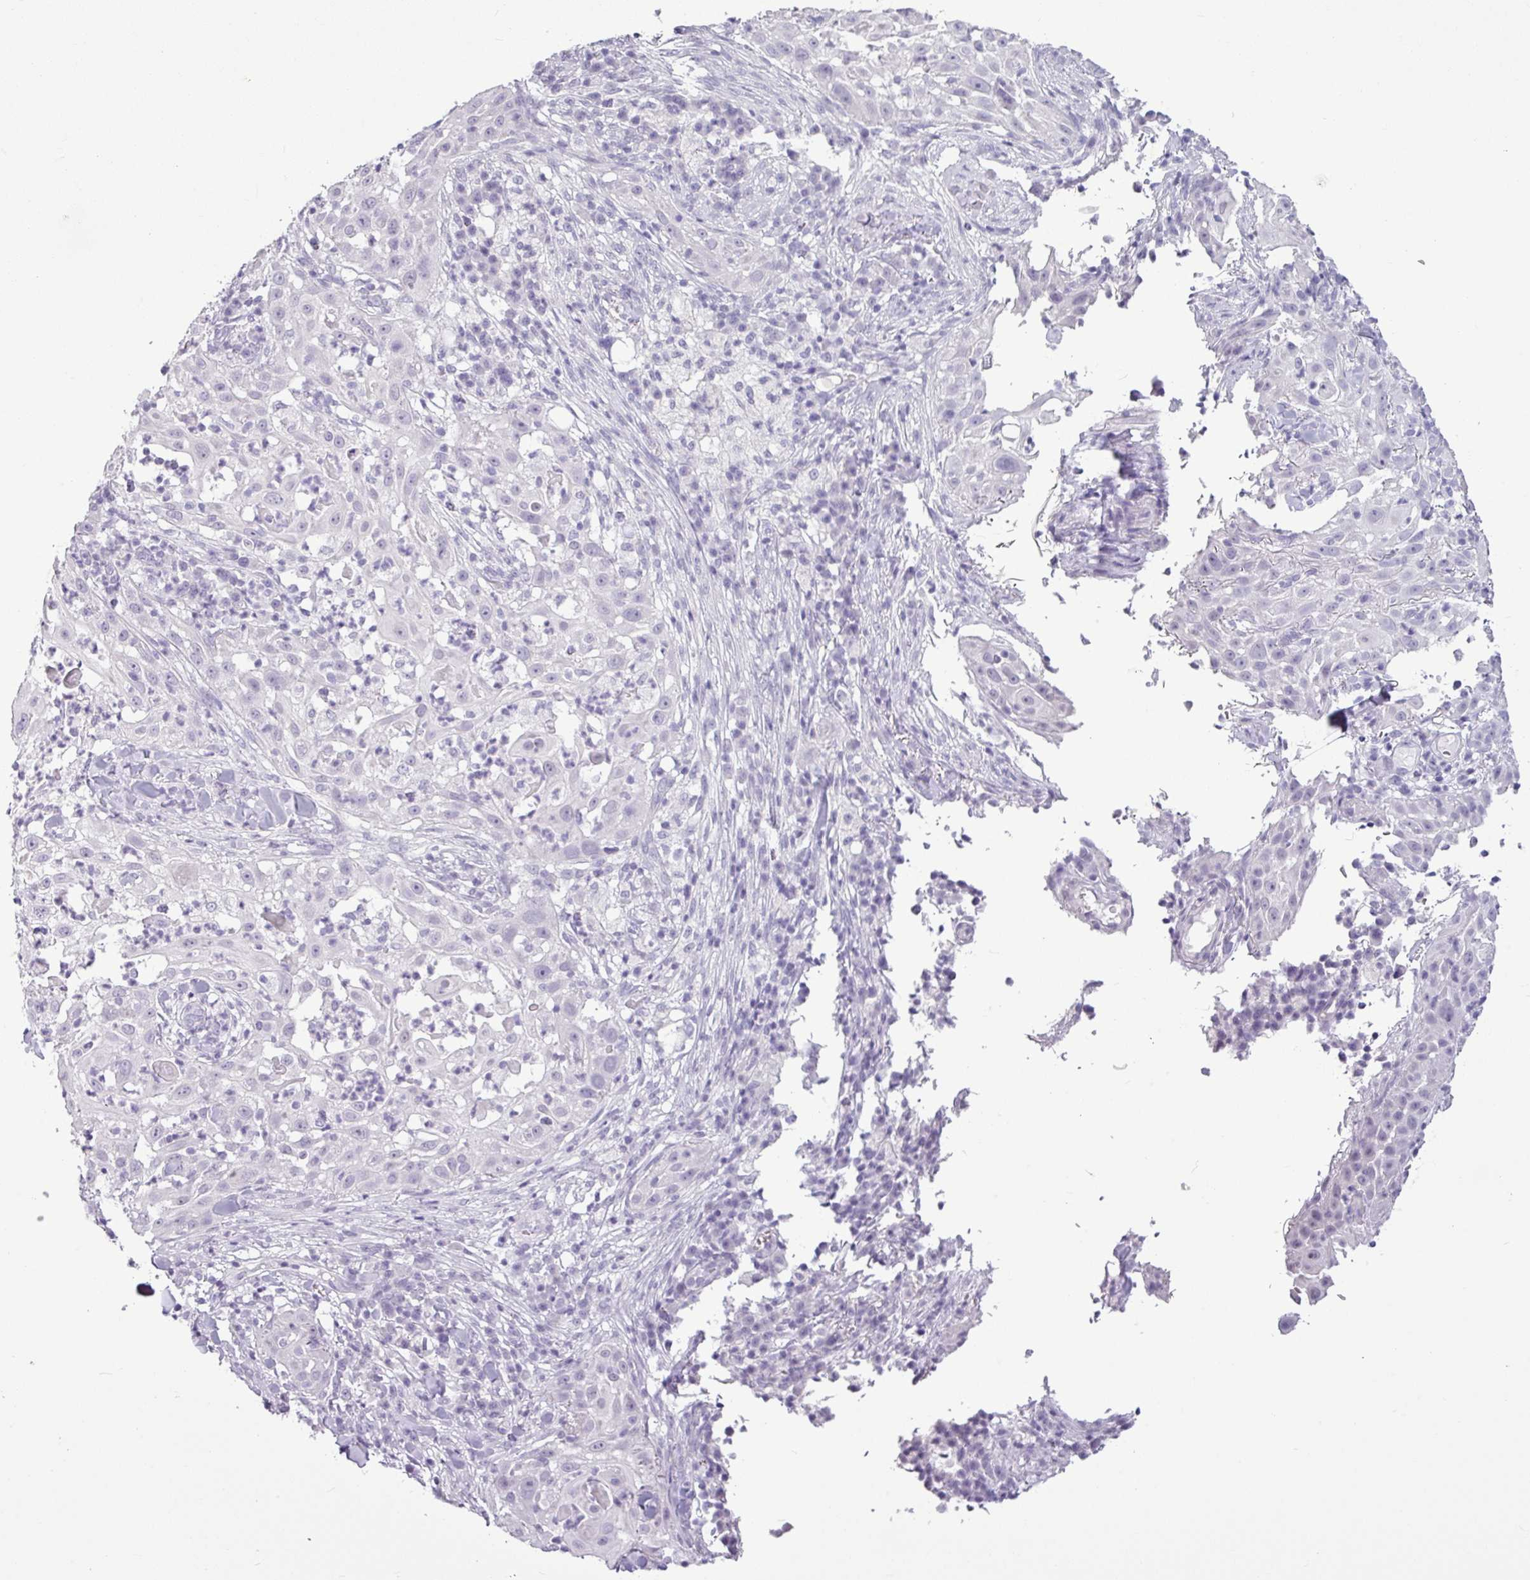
{"staining": {"intensity": "negative", "quantity": "none", "location": "none"}, "tissue": "skin cancer", "cell_type": "Tumor cells", "image_type": "cancer", "snomed": [{"axis": "morphology", "description": "Squamous cell carcinoma, NOS"}, {"axis": "topography", "description": "Skin"}], "caption": "This is an immunohistochemistry (IHC) image of human skin squamous cell carcinoma. There is no positivity in tumor cells.", "gene": "AMY2A", "patient": {"sex": "female", "age": 44}}